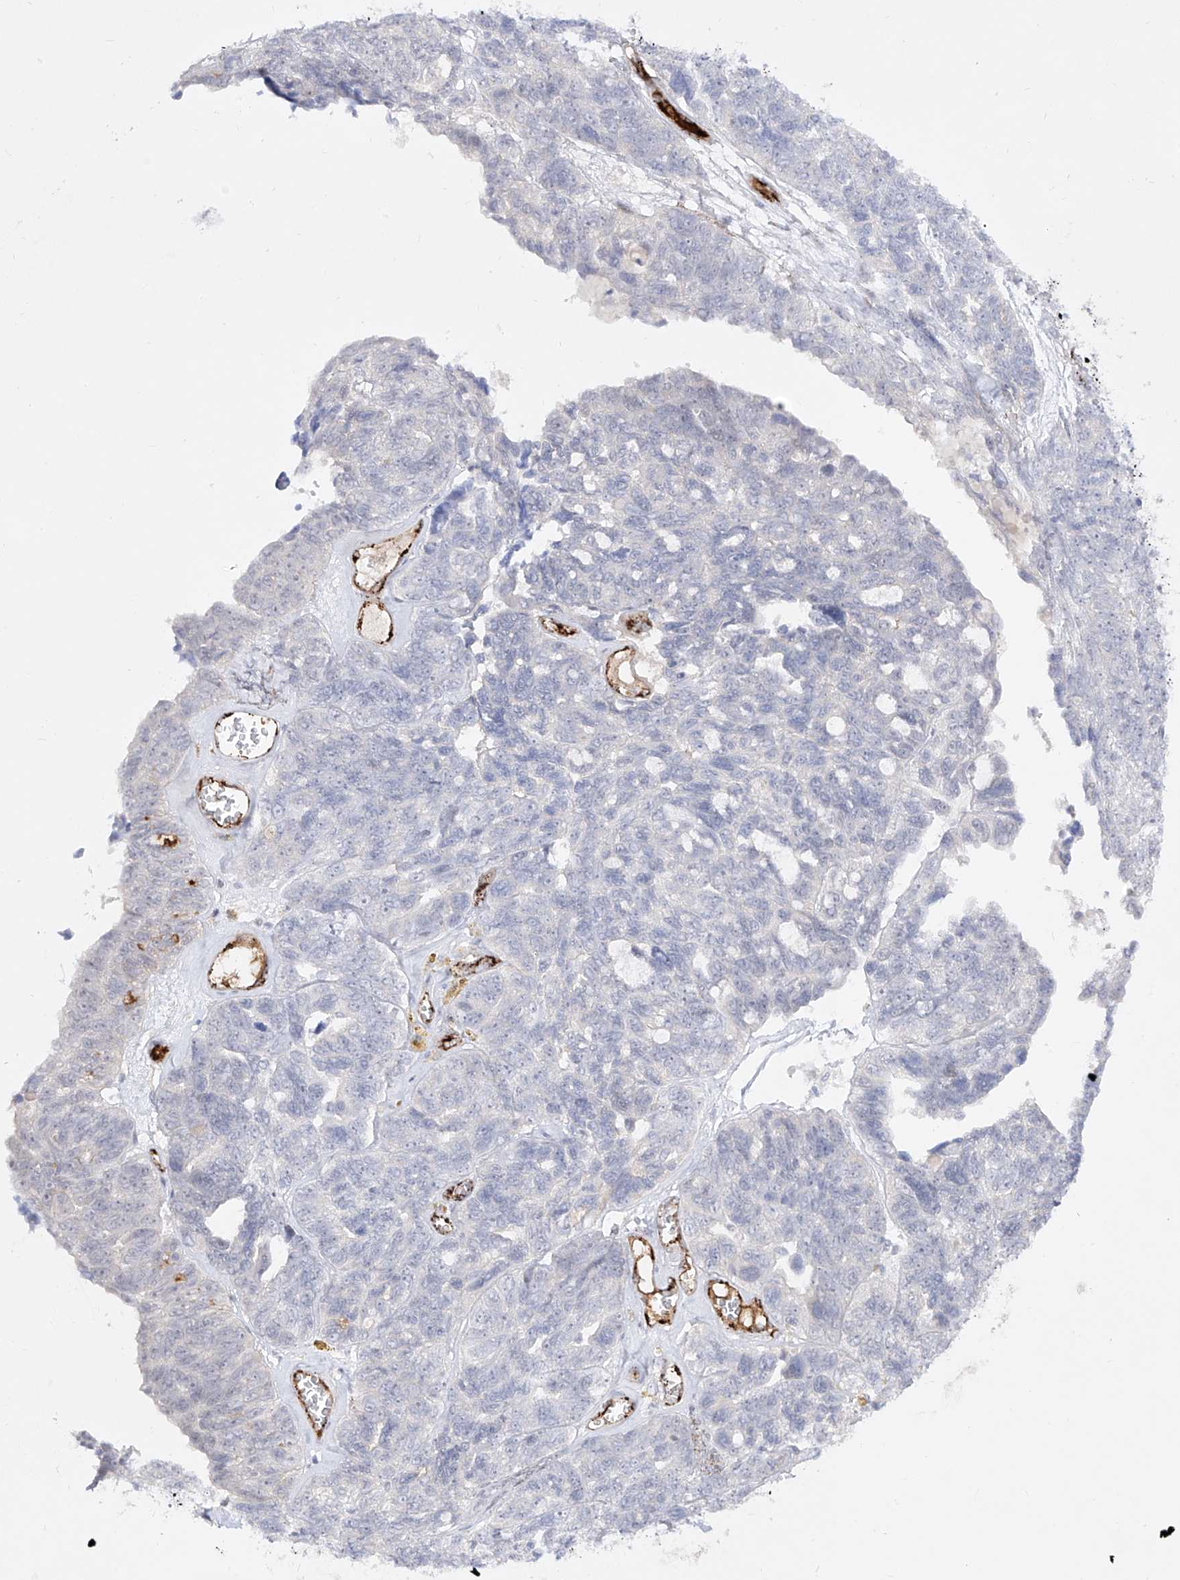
{"staining": {"intensity": "negative", "quantity": "none", "location": "none"}, "tissue": "ovarian cancer", "cell_type": "Tumor cells", "image_type": "cancer", "snomed": [{"axis": "morphology", "description": "Cystadenocarcinoma, serous, NOS"}, {"axis": "topography", "description": "Ovary"}], "caption": "Immunohistochemical staining of ovarian cancer (serous cystadenocarcinoma) shows no significant staining in tumor cells.", "gene": "ZGRF1", "patient": {"sex": "female", "age": 79}}